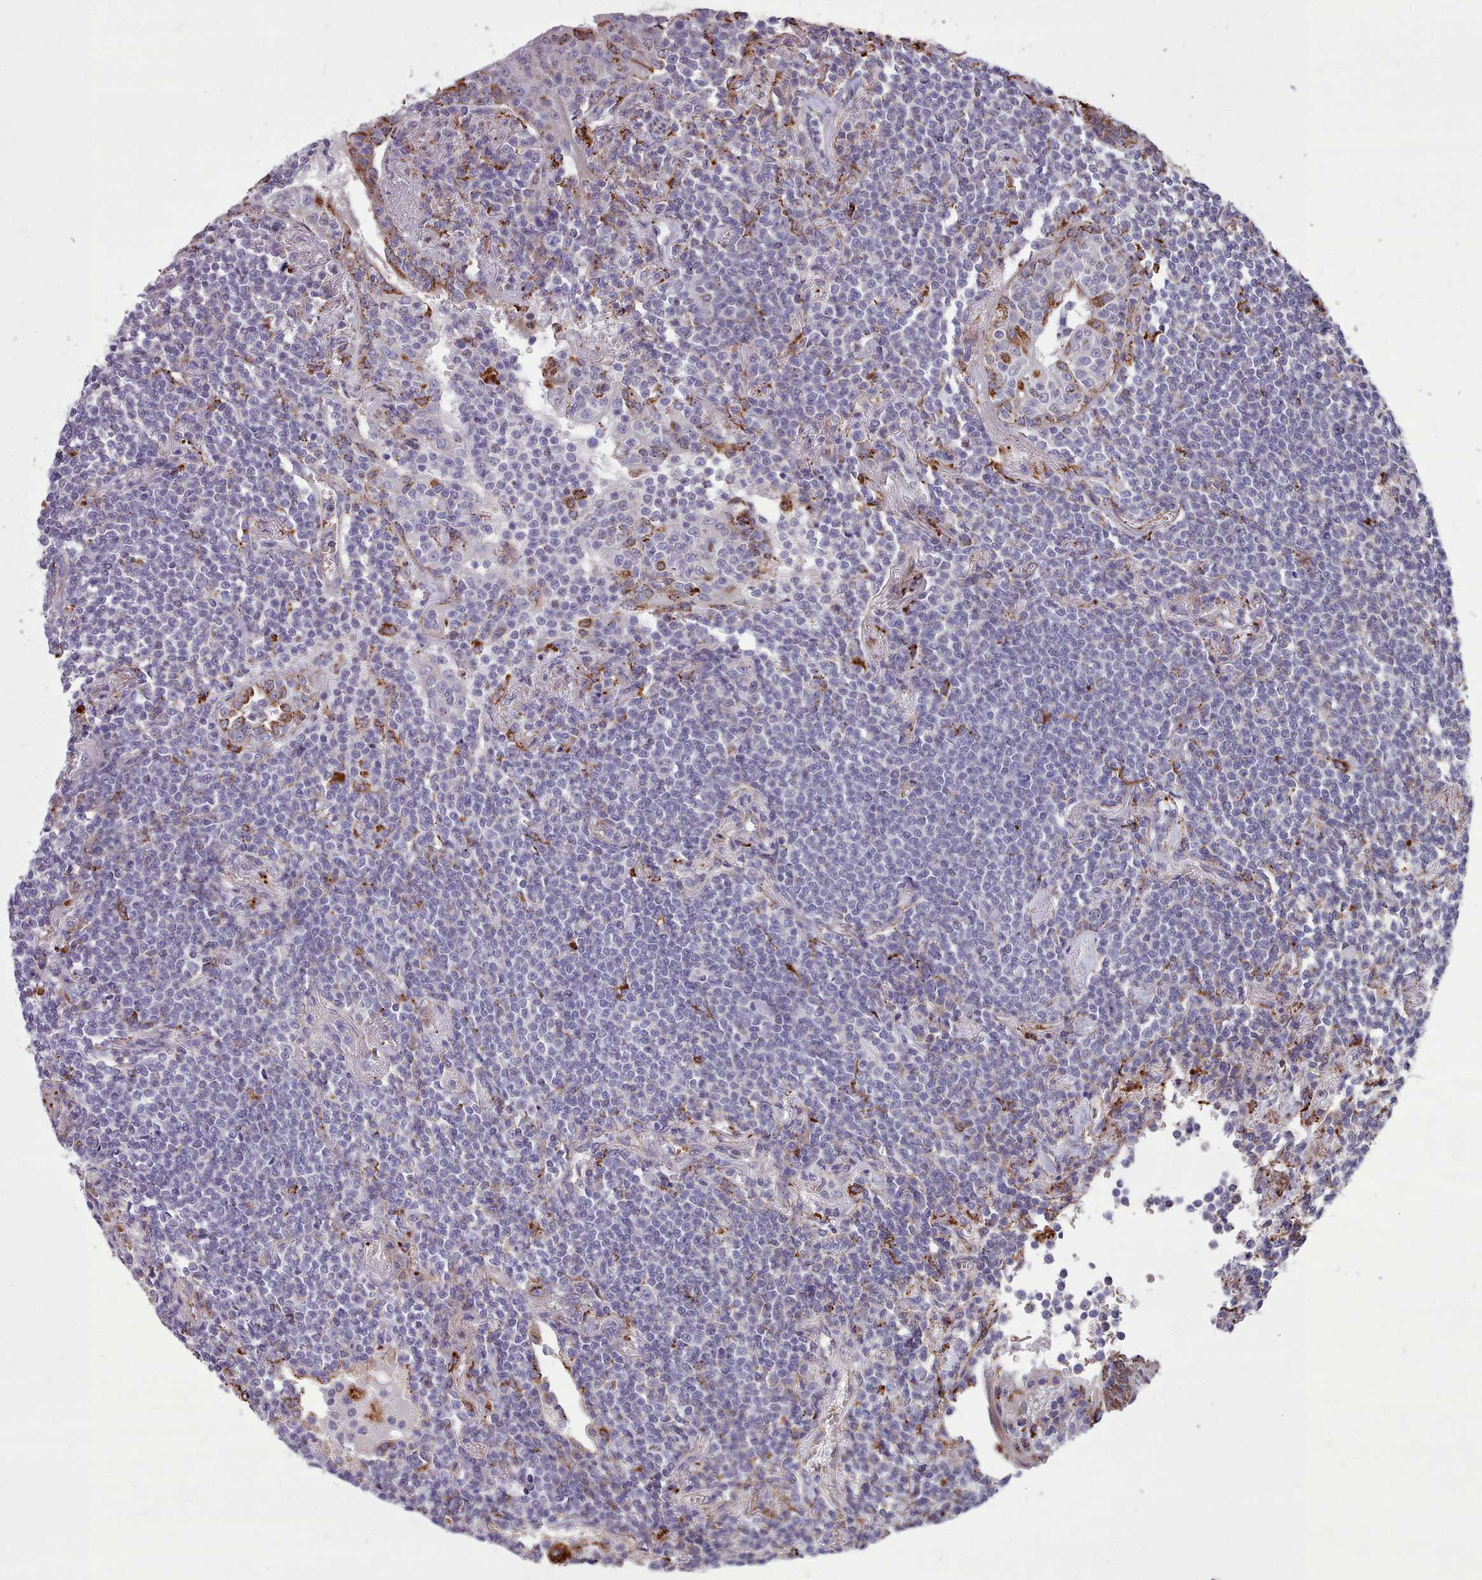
{"staining": {"intensity": "negative", "quantity": "none", "location": "none"}, "tissue": "lymphoma", "cell_type": "Tumor cells", "image_type": "cancer", "snomed": [{"axis": "morphology", "description": "Malignant lymphoma, non-Hodgkin's type, Low grade"}, {"axis": "topography", "description": "Lung"}], "caption": "DAB (3,3'-diaminobenzidine) immunohistochemical staining of lymphoma shows no significant staining in tumor cells. Nuclei are stained in blue.", "gene": "PACSIN3", "patient": {"sex": "female", "age": 71}}